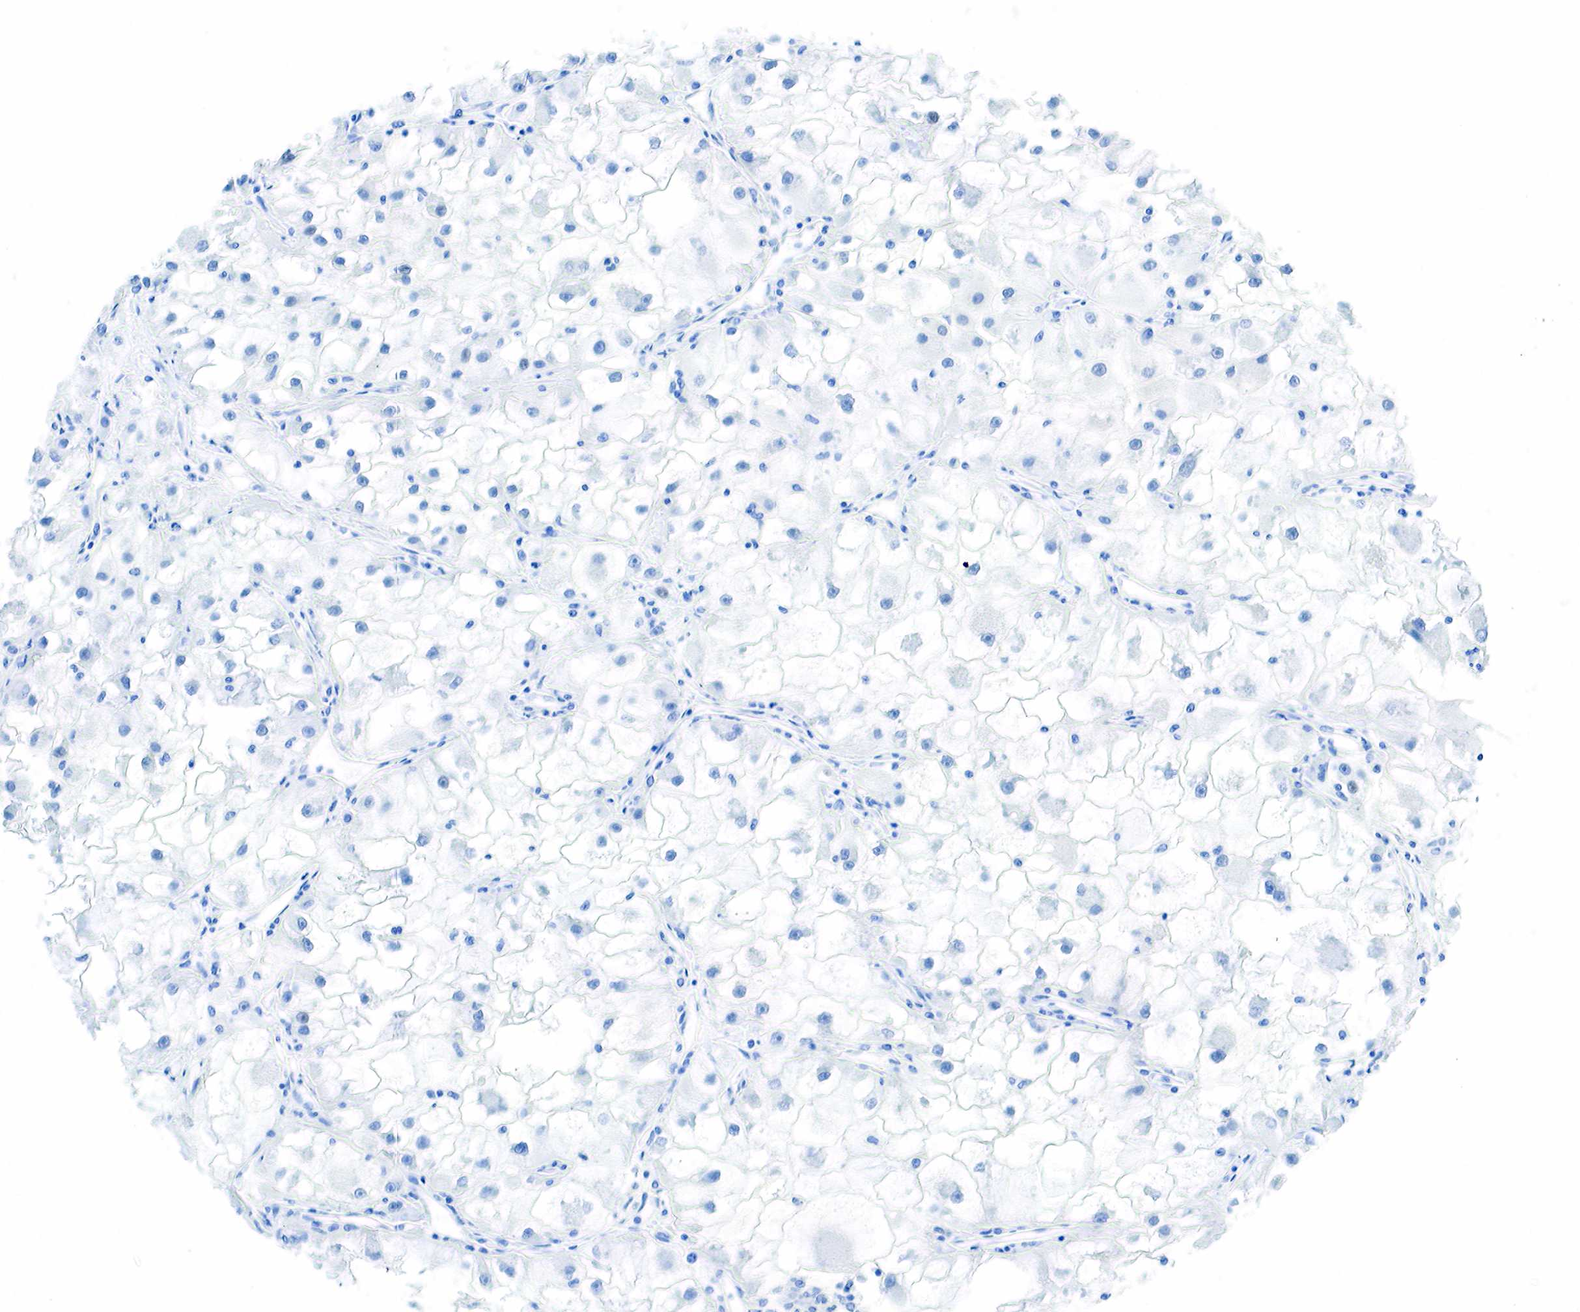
{"staining": {"intensity": "negative", "quantity": "none", "location": "none"}, "tissue": "renal cancer", "cell_type": "Tumor cells", "image_type": "cancer", "snomed": [{"axis": "morphology", "description": "Adenocarcinoma, NOS"}, {"axis": "topography", "description": "Kidney"}], "caption": "Renal cancer (adenocarcinoma) was stained to show a protein in brown. There is no significant staining in tumor cells.", "gene": "INHA", "patient": {"sex": "female", "age": 73}}